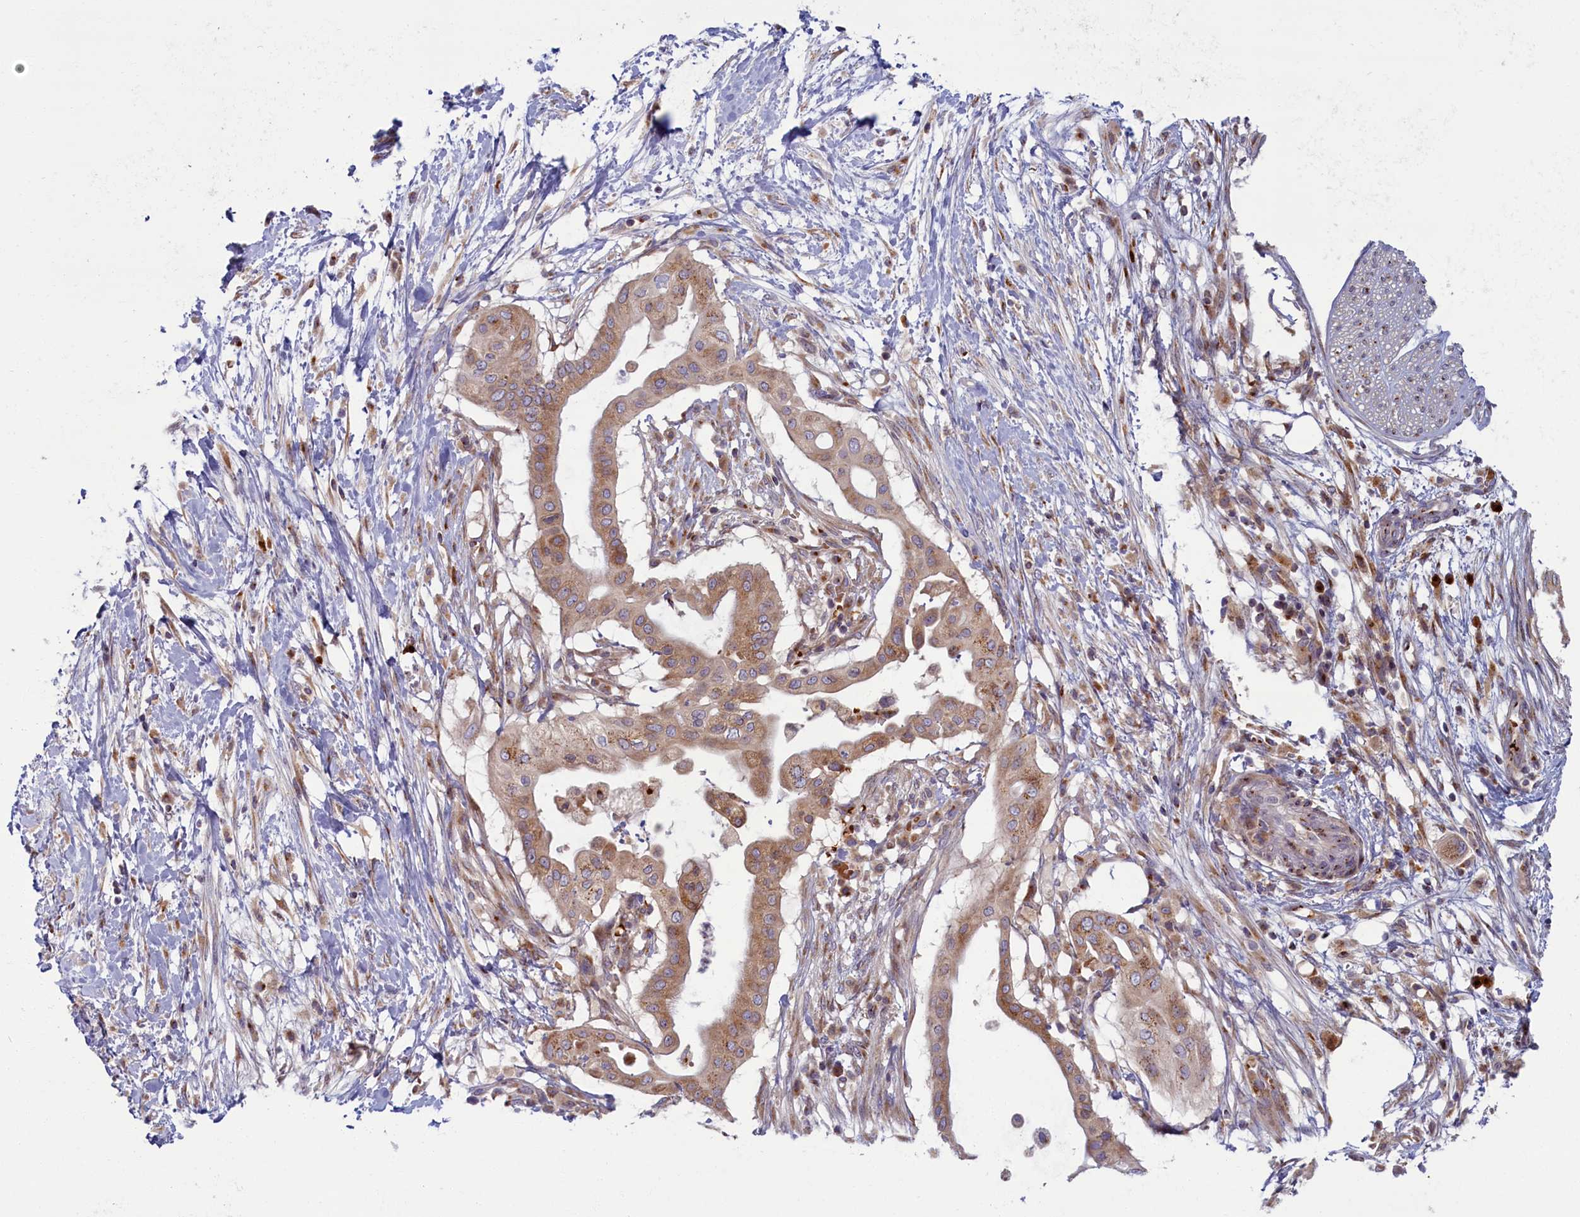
{"staining": {"intensity": "moderate", "quantity": ">75%", "location": "cytoplasmic/membranous"}, "tissue": "pancreatic cancer", "cell_type": "Tumor cells", "image_type": "cancer", "snomed": [{"axis": "morphology", "description": "Adenocarcinoma, NOS"}, {"axis": "topography", "description": "Pancreas"}], "caption": "Human pancreatic adenocarcinoma stained for a protein (brown) displays moderate cytoplasmic/membranous positive positivity in about >75% of tumor cells.", "gene": "BLVRB", "patient": {"sex": "male", "age": 68}}